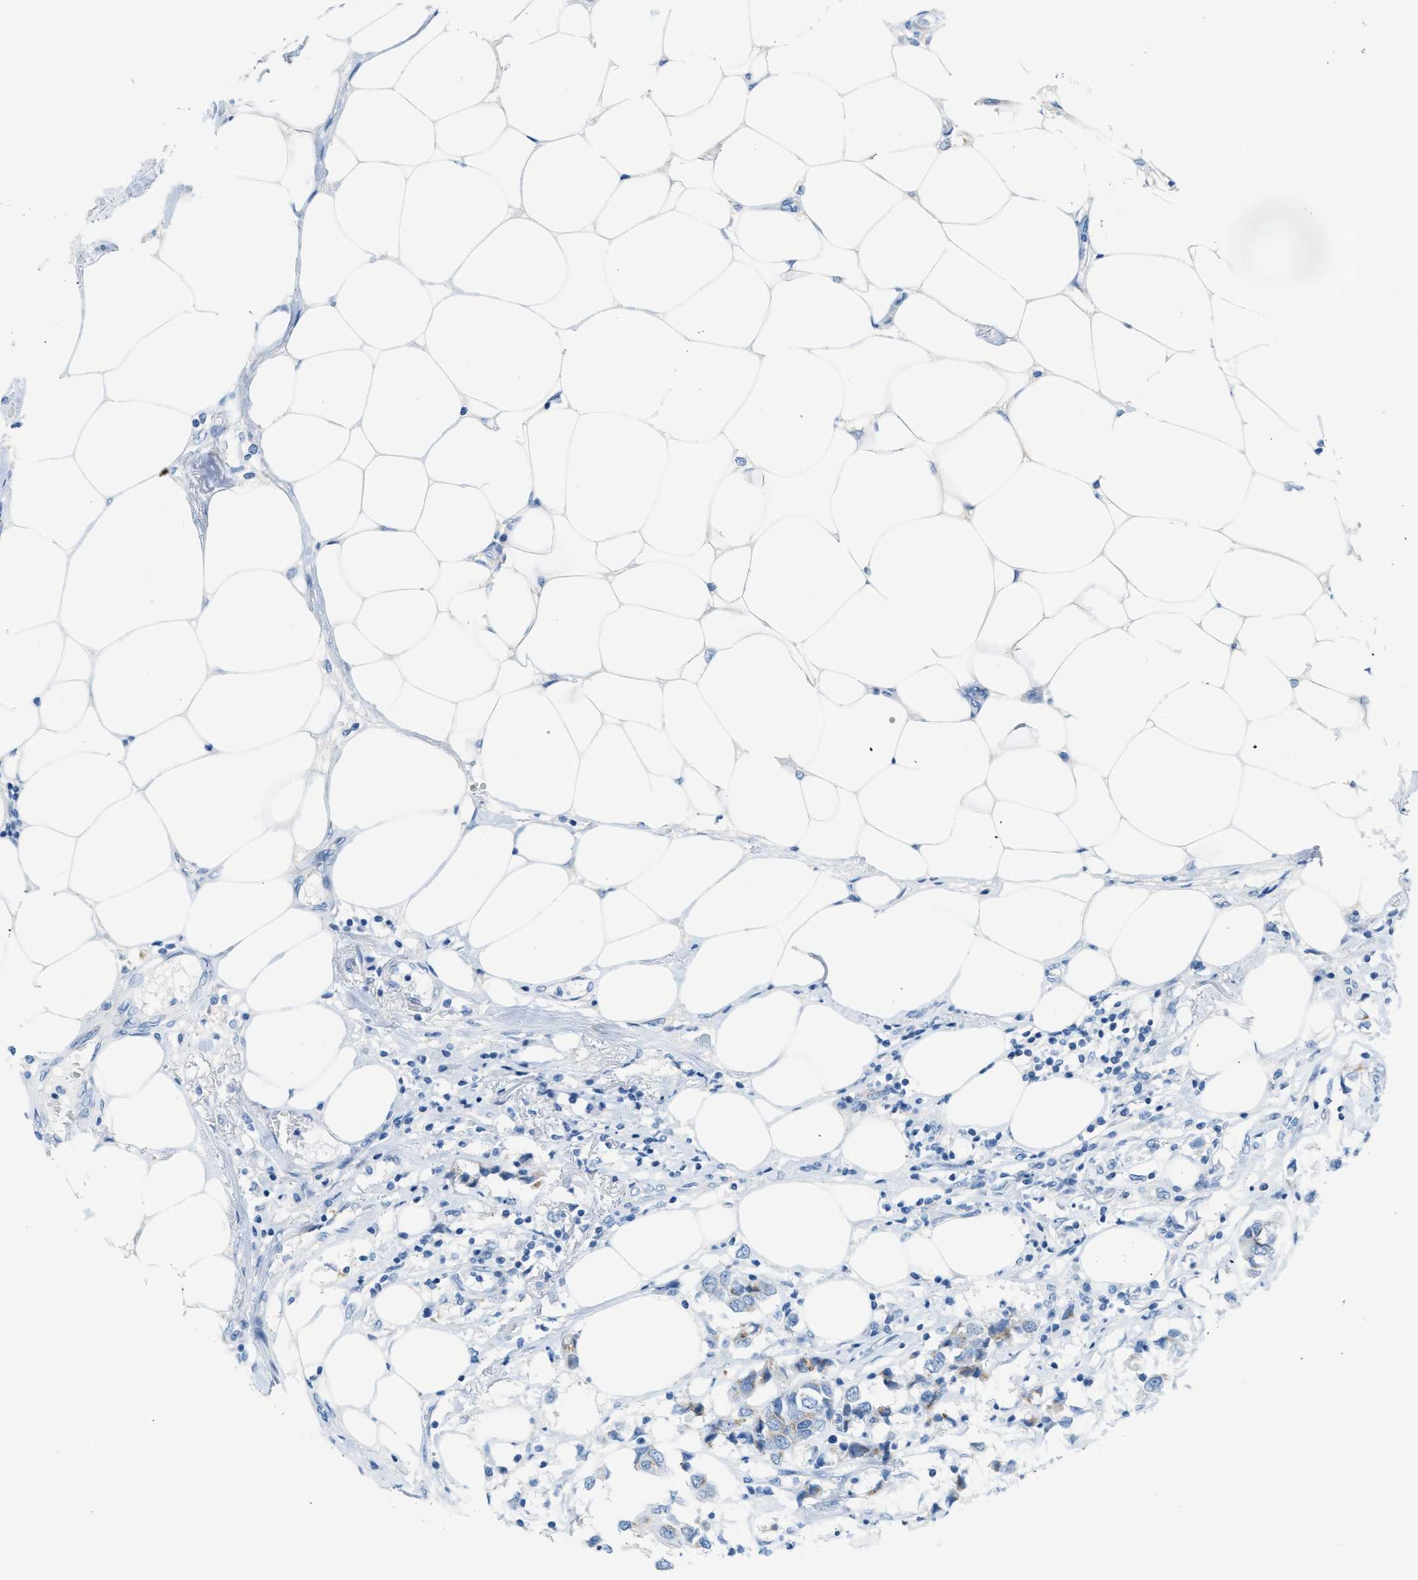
{"staining": {"intensity": "negative", "quantity": "none", "location": "none"}, "tissue": "breast cancer", "cell_type": "Tumor cells", "image_type": "cancer", "snomed": [{"axis": "morphology", "description": "Duct carcinoma"}, {"axis": "topography", "description": "Breast"}], "caption": "Tumor cells show no significant protein expression in breast infiltrating ductal carcinoma. (Immunohistochemistry, brightfield microscopy, high magnification).", "gene": "ASGR1", "patient": {"sex": "female", "age": 80}}